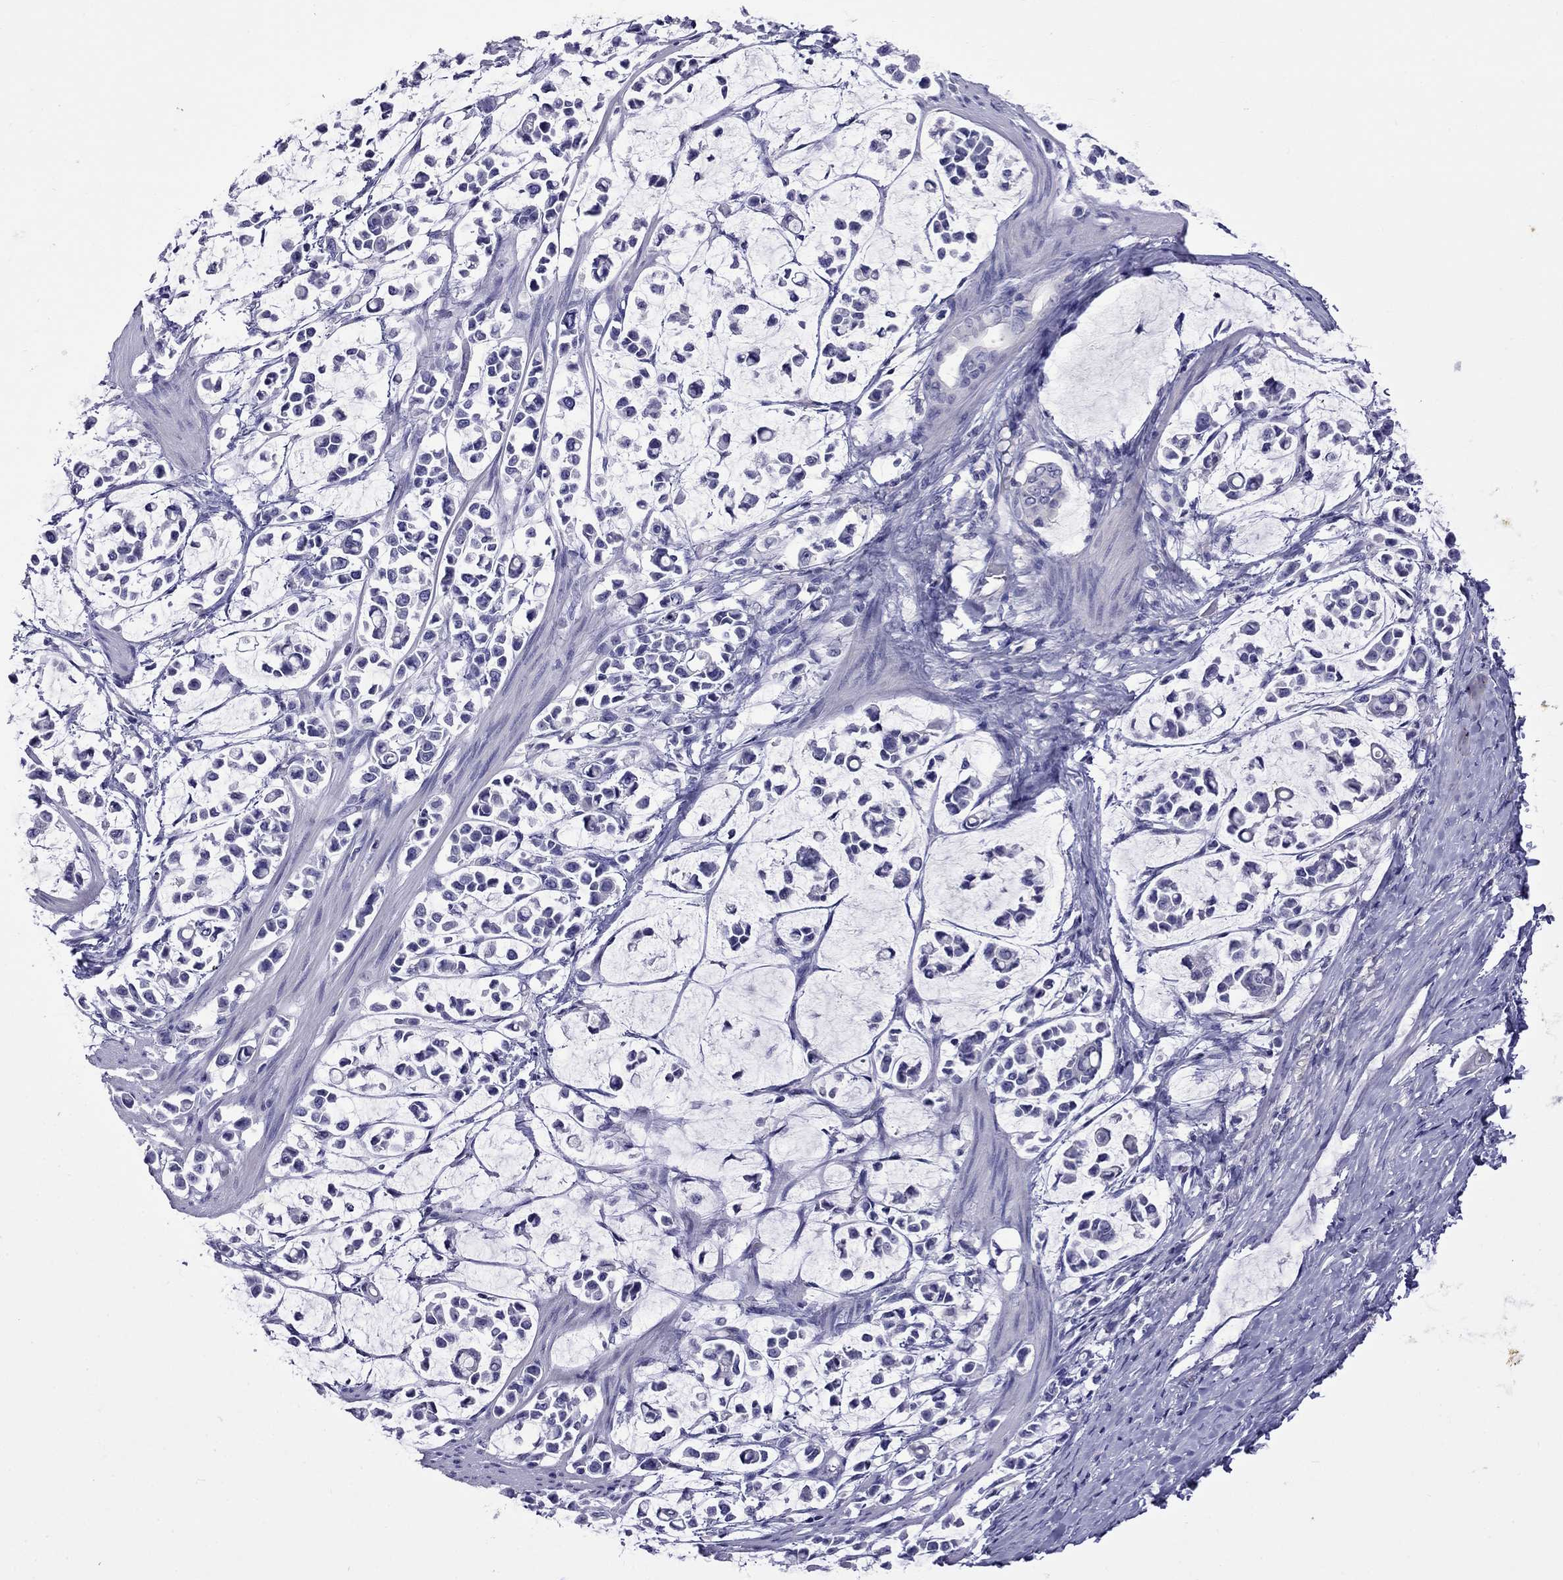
{"staining": {"intensity": "negative", "quantity": "none", "location": "none"}, "tissue": "stomach cancer", "cell_type": "Tumor cells", "image_type": "cancer", "snomed": [{"axis": "morphology", "description": "Adenocarcinoma, NOS"}, {"axis": "topography", "description": "Stomach"}], "caption": "DAB (3,3'-diaminobenzidine) immunohistochemical staining of human adenocarcinoma (stomach) displays no significant expression in tumor cells. (Brightfield microscopy of DAB immunohistochemistry at high magnification).", "gene": "STAR", "patient": {"sex": "male", "age": 82}}